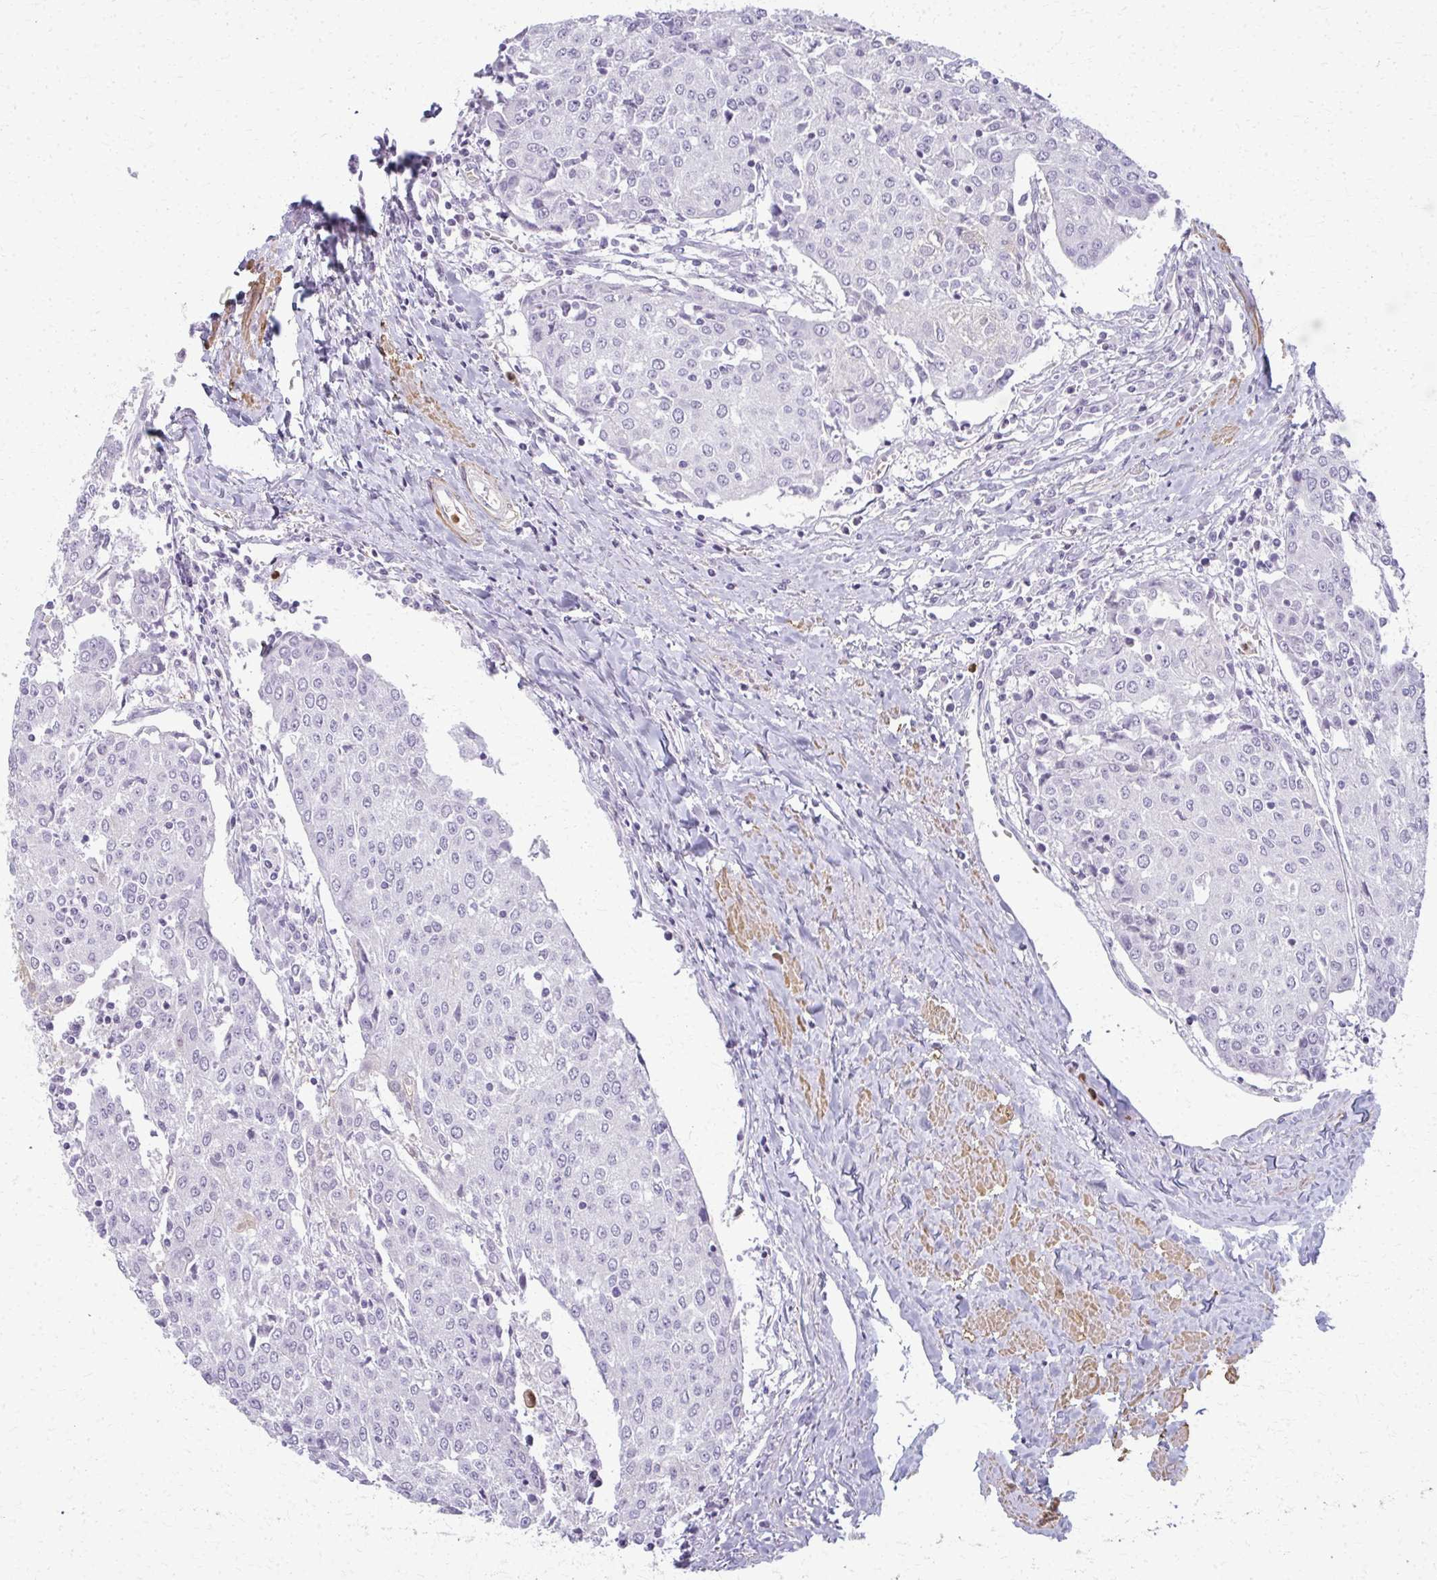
{"staining": {"intensity": "negative", "quantity": "none", "location": "none"}, "tissue": "urothelial cancer", "cell_type": "Tumor cells", "image_type": "cancer", "snomed": [{"axis": "morphology", "description": "Urothelial carcinoma, High grade"}, {"axis": "topography", "description": "Urinary bladder"}], "caption": "This is an immunohistochemistry (IHC) histopathology image of human high-grade urothelial carcinoma. There is no positivity in tumor cells.", "gene": "CA3", "patient": {"sex": "female", "age": 85}}